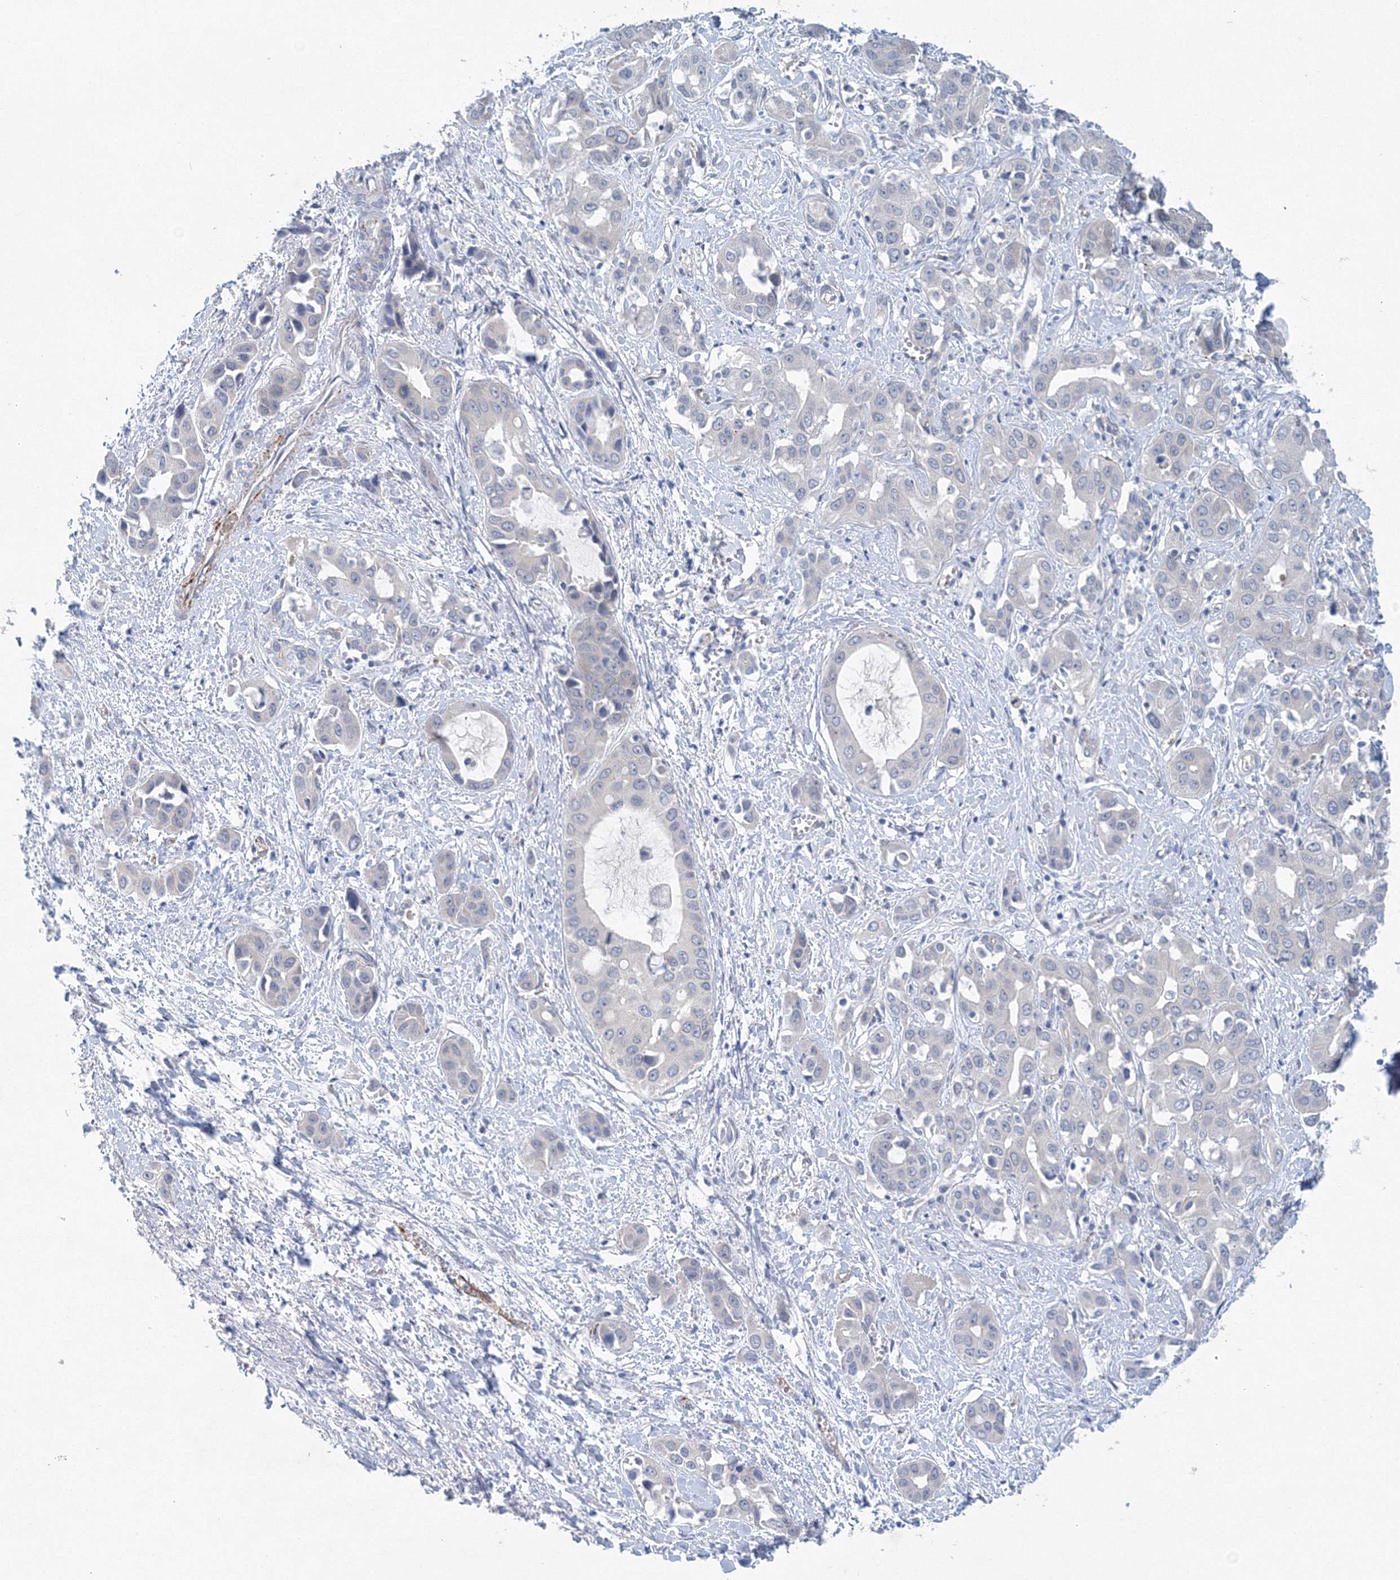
{"staining": {"intensity": "negative", "quantity": "none", "location": "none"}, "tissue": "liver cancer", "cell_type": "Tumor cells", "image_type": "cancer", "snomed": [{"axis": "morphology", "description": "Cholangiocarcinoma"}, {"axis": "topography", "description": "Liver"}], "caption": "Tumor cells are negative for brown protein staining in liver cholangiocarcinoma.", "gene": "TANC1", "patient": {"sex": "female", "age": 52}}